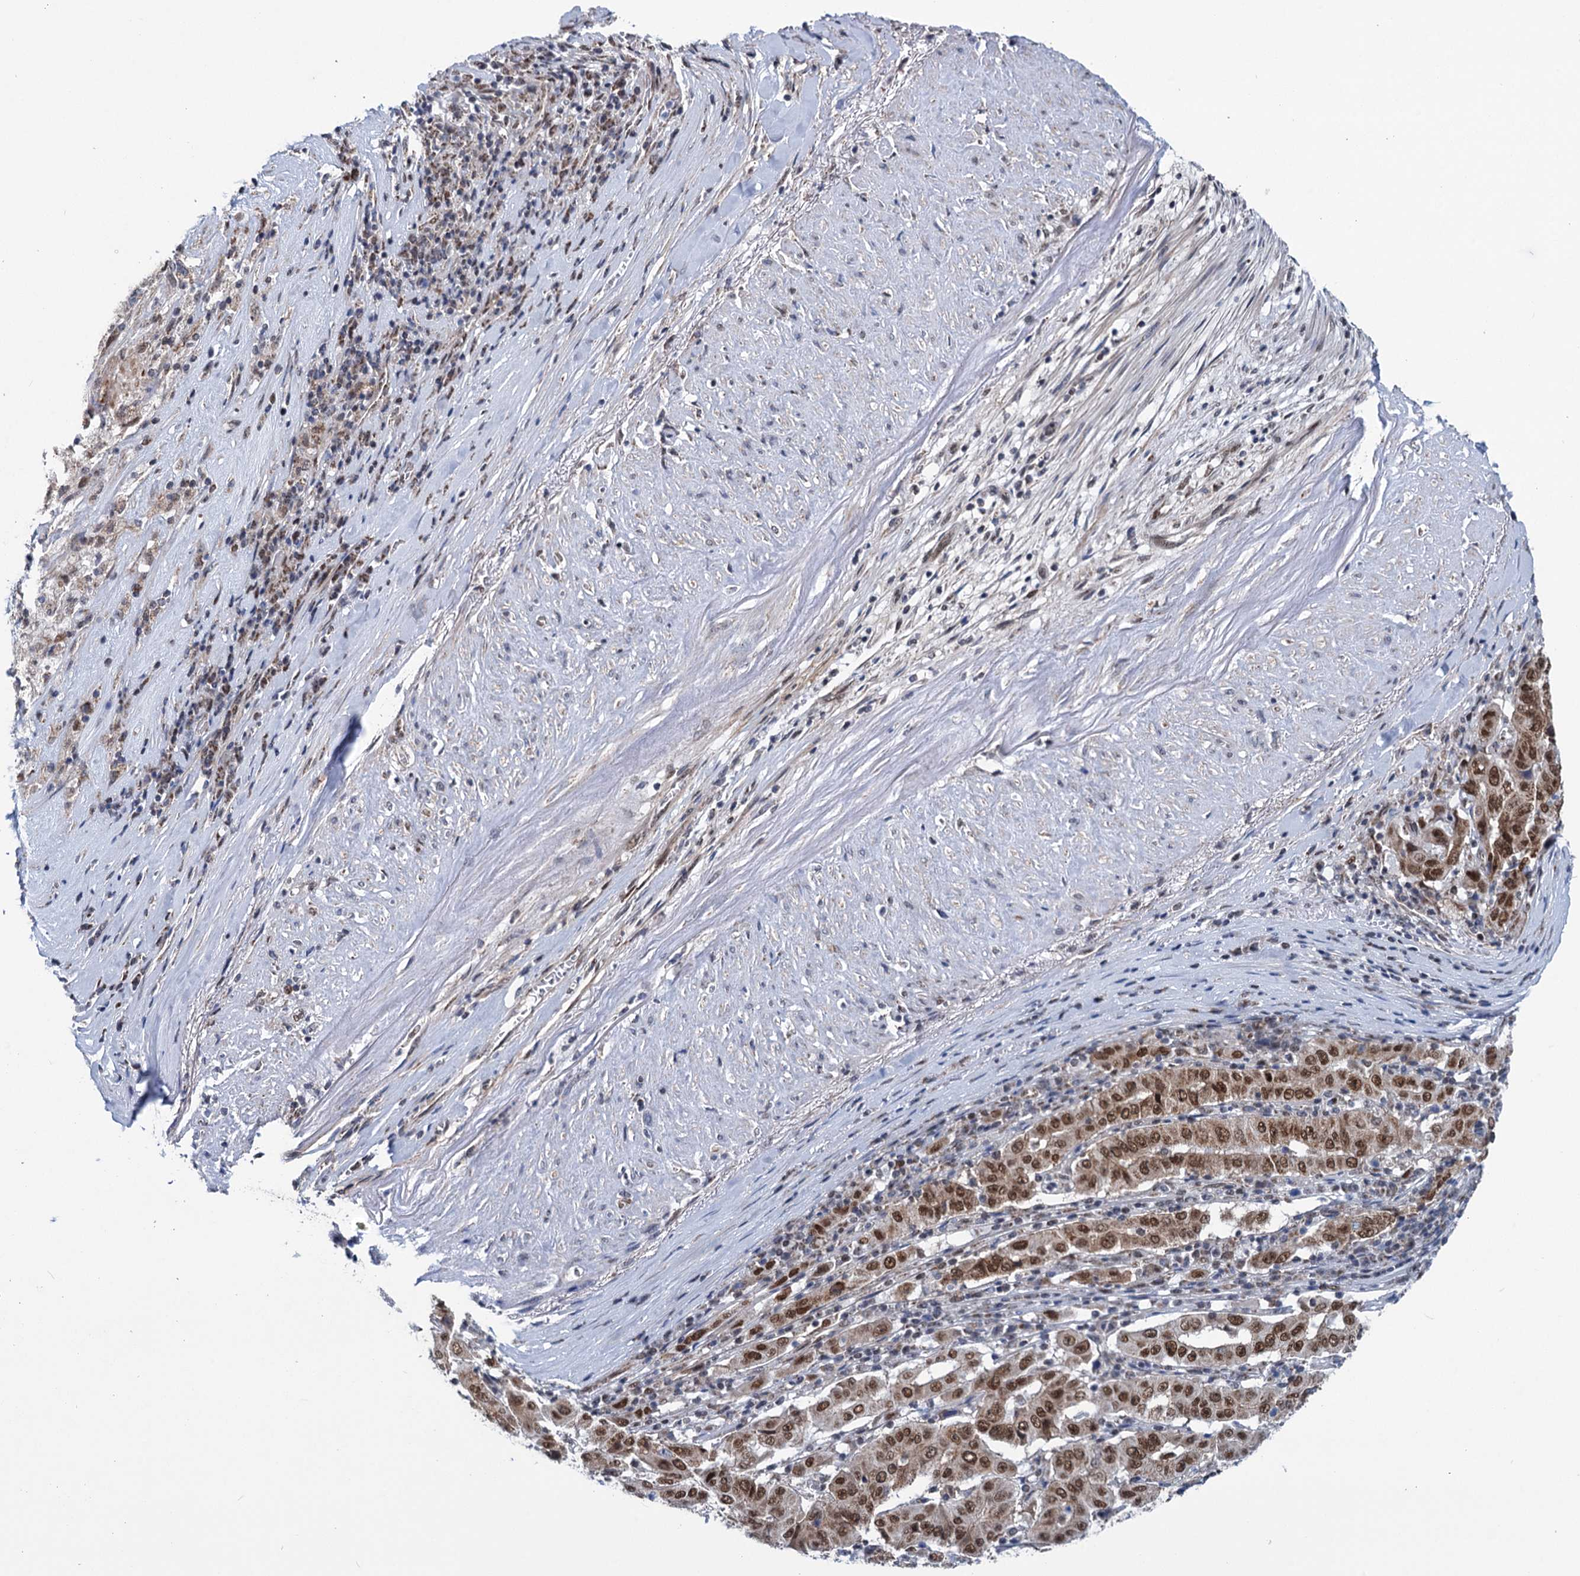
{"staining": {"intensity": "moderate", "quantity": ">75%", "location": "cytoplasmic/membranous,nuclear"}, "tissue": "pancreatic cancer", "cell_type": "Tumor cells", "image_type": "cancer", "snomed": [{"axis": "morphology", "description": "Adenocarcinoma, NOS"}, {"axis": "topography", "description": "Pancreas"}], "caption": "Immunohistochemistry (IHC) (DAB (3,3'-diaminobenzidine)) staining of adenocarcinoma (pancreatic) reveals moderate cytoplasmic/membranous and nuclear protein staining in about >75% of tumor cells.", "gene": "MORN3", "patient": {"sex": "male", "age": 63}}